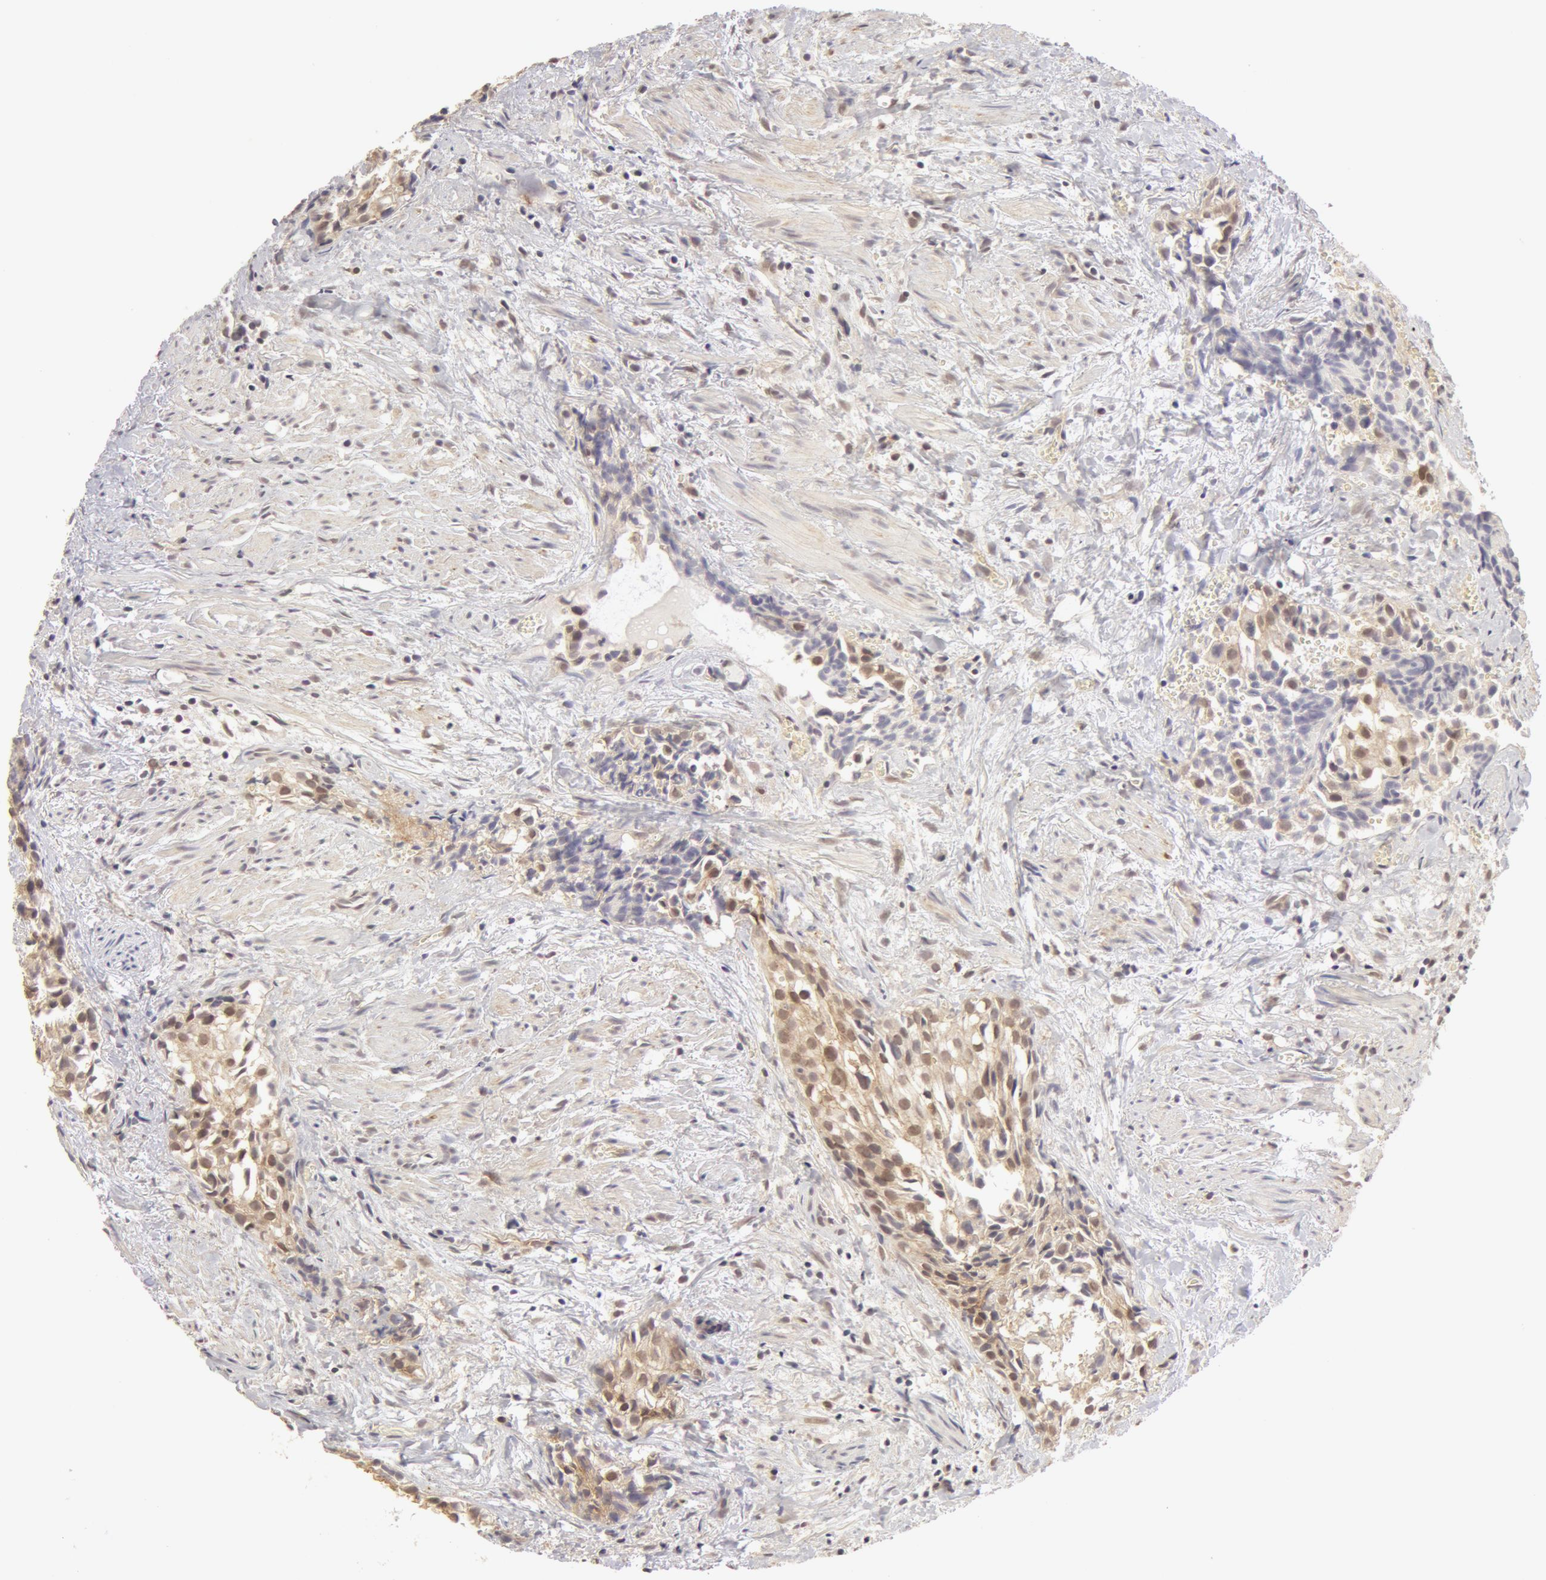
{"staining": {"intensity": "weak", "quantity": "25%-75%", "location": "cytoplasmic/membranous,nuclear"}, "tissue": "urothelial cancer", "cell_type": "Tumor cells", "image_type": "cancer", "snomed": [{"axis": "morphology", "description": "Urothelial carcinoma, High grade"}, {"axis": "topography", "description": "Urinary bladder"}], "caption": "Urothelial carcinoma (high-grade) stained for a protein (brown) demonstrates weak cytoplasmic/membranous and nuclear positive staining in approximately 25%-75% of tumor cells.", "gene": "ADAM10", "patient": {"sex": "female", "age": 78}}